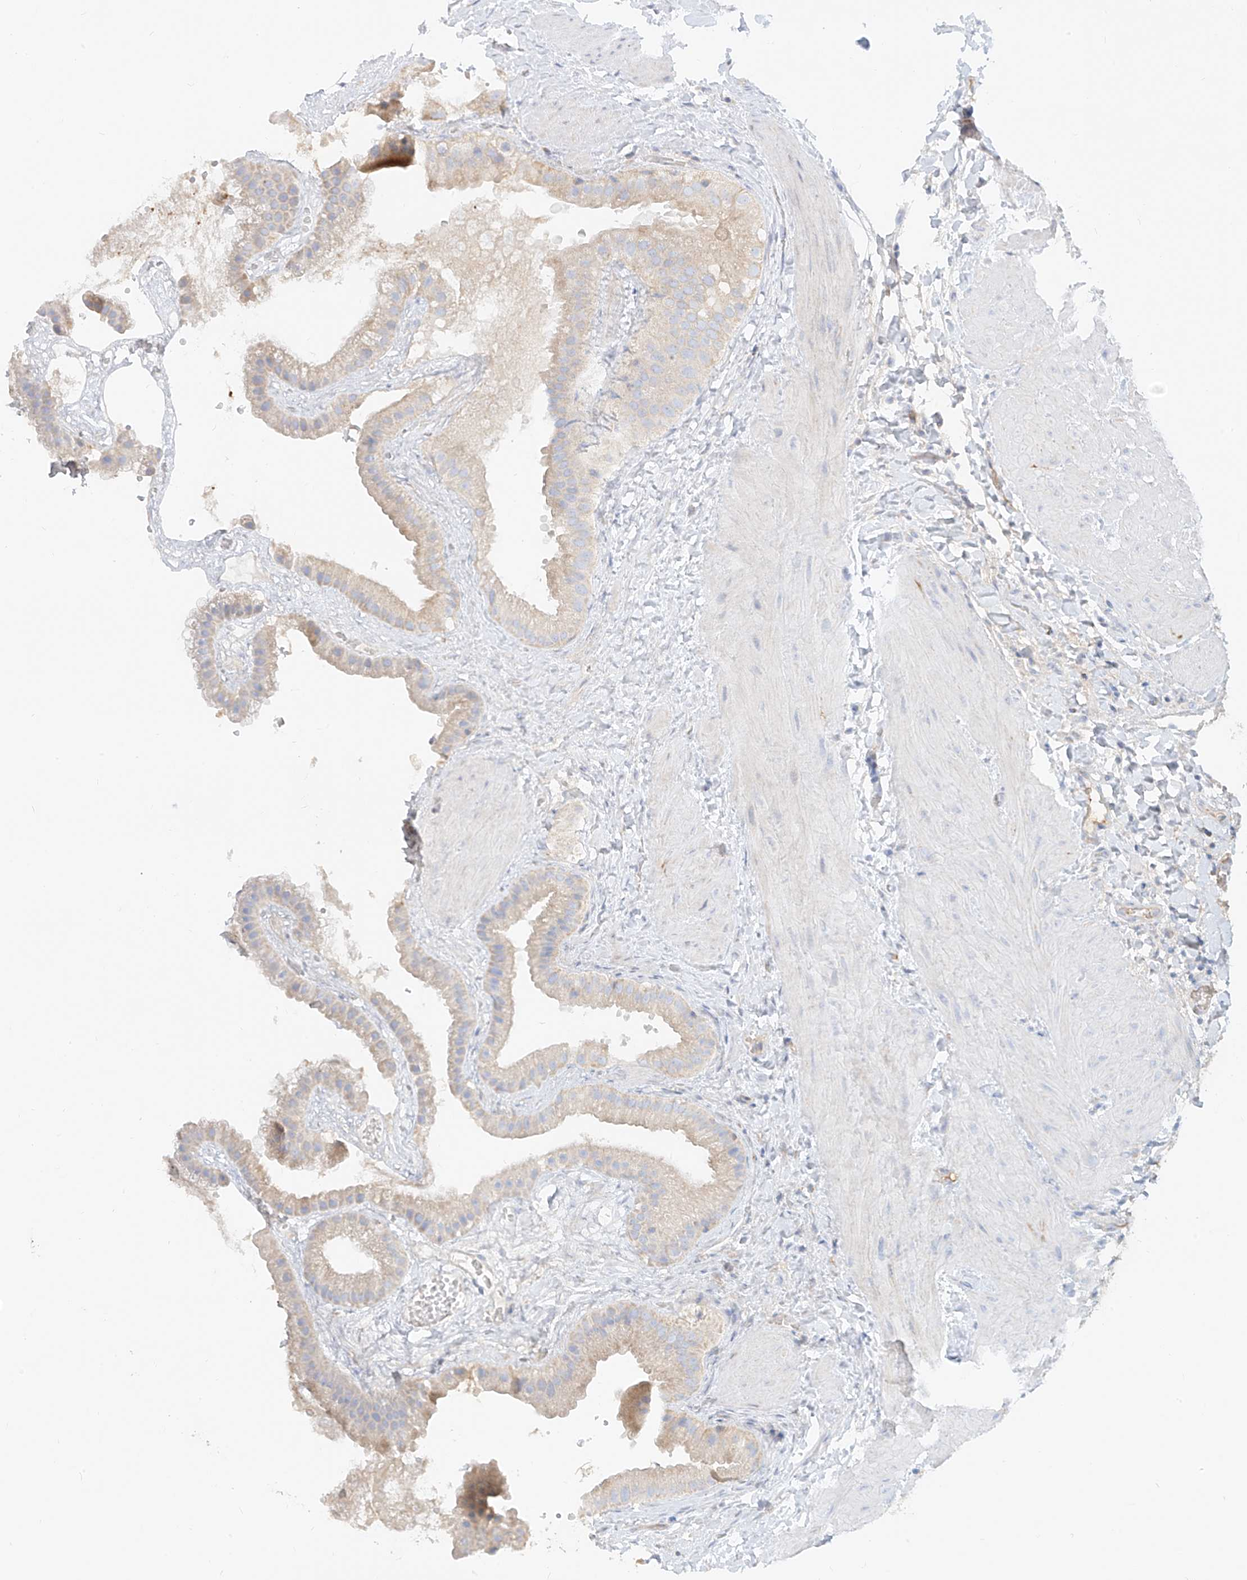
{"staining": {"intensity": "weak", "quantity": "<25%", "location": "cytoplasmic/membranous"}, "tissue": "gallbladder", "cell_type": "Glandular cells", "image_type": "normal", "snomed": [{"axis": "morphology", "description": "Normal tissue, NOS"}, {"axis": "topography", "description": "Gallbladder"}], "caption": "Immunohistochemistry (IHC) image of benign gallbladder: human gallbladder stained with DAB (3,3'-diaminobenzidine) reveals no significant protein expression in glandular cells.", "gene": "OCSTAMP", "patient": {"sex": "male", "age": 55}}